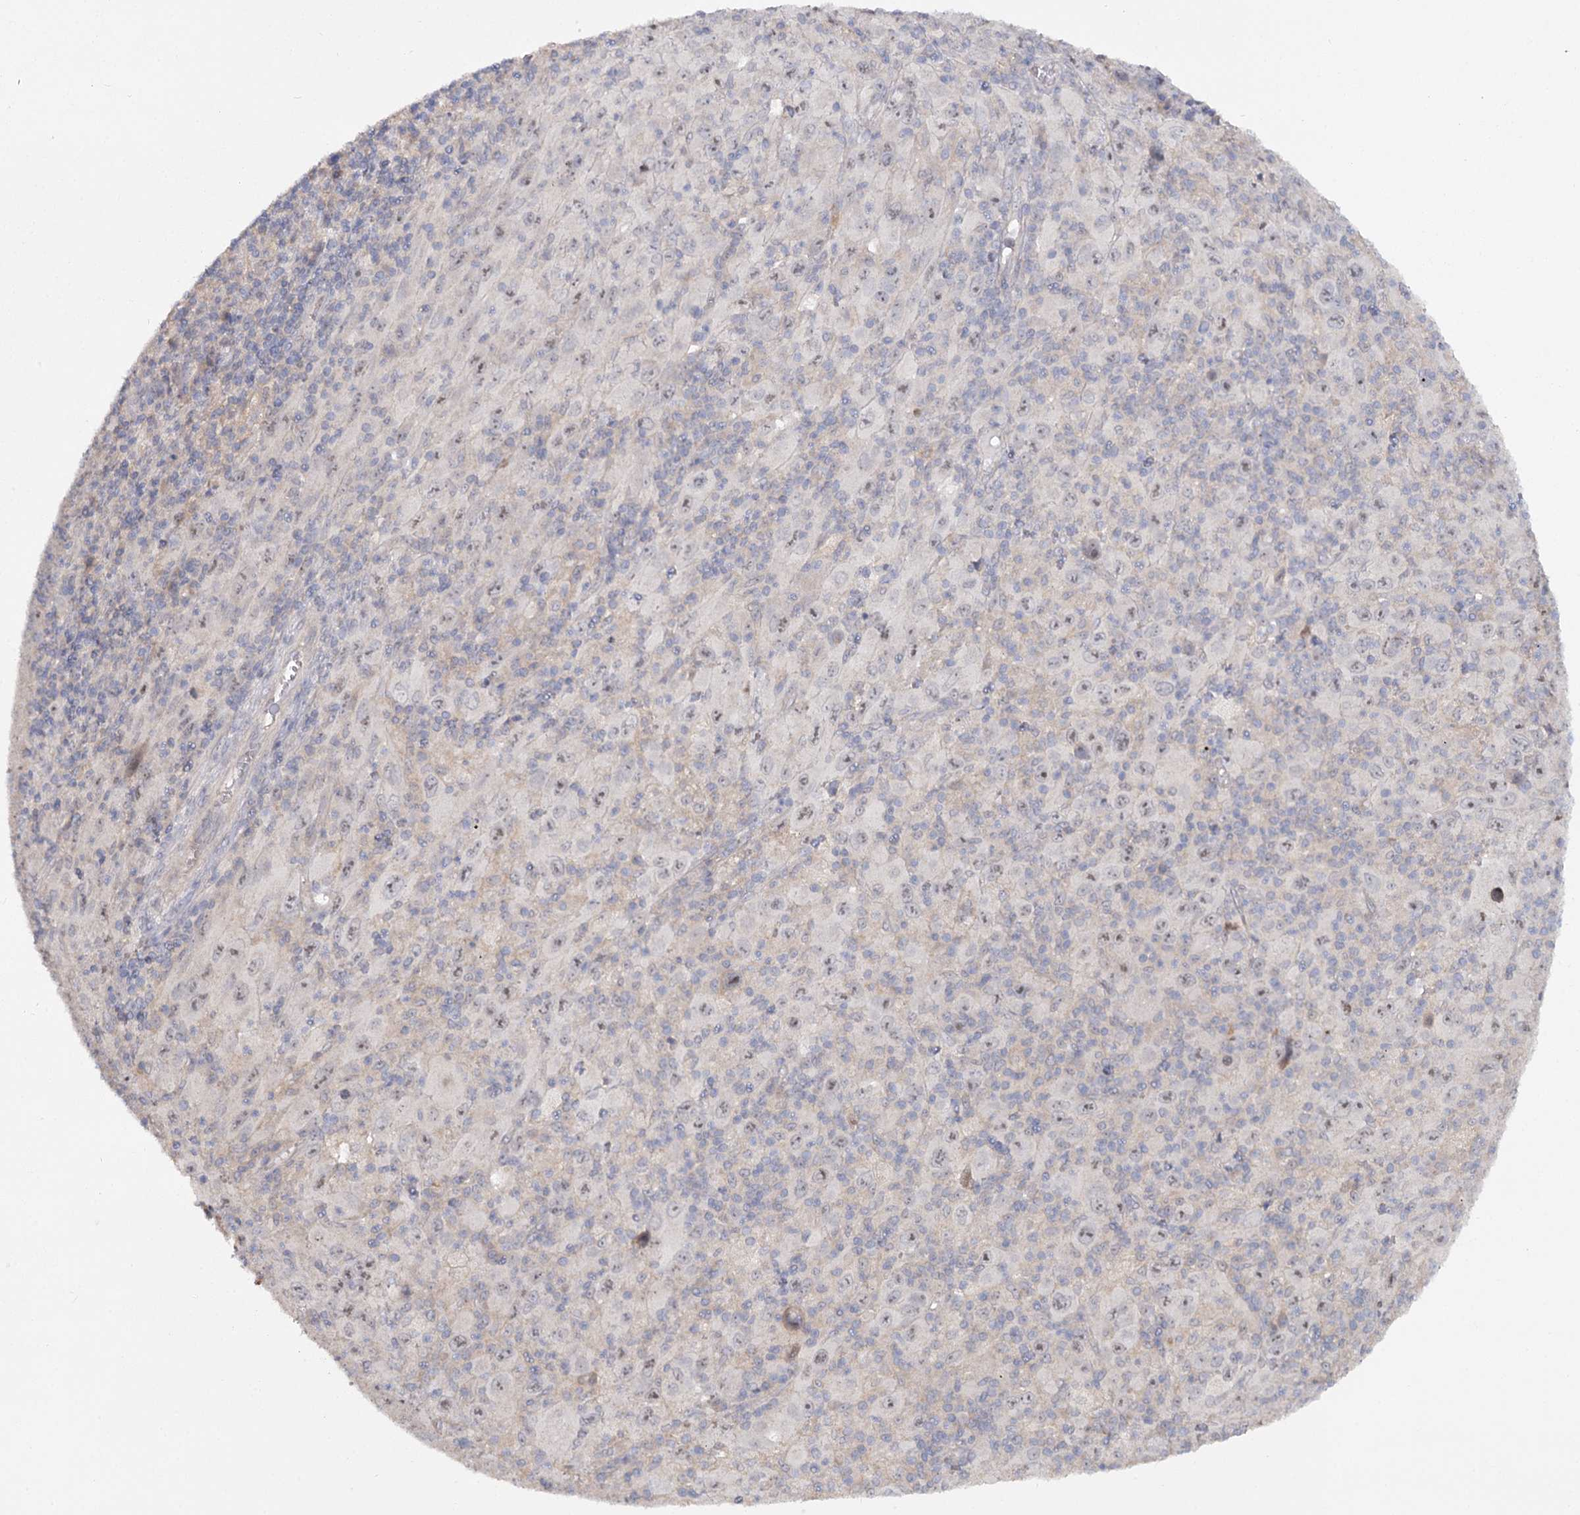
{"staining": {"intensity": "weak", "quantity": "<25%", "location": "nuclear"}, "tissue": "melanoma", "cell_type": "Tumor cells", "image_type": "cancer", "snomed": [{"axis": "morphology", "description": "Malignant melanoma, Metastatic site"}, {"axis": "topography", "description": "Skin"}], "caption": "The image reveals no significant staining in tumor cells of malignant melanoma (metastatic site).", "gene": "ANGPTL5", "patient": {"sex": "female", "age": 56}}